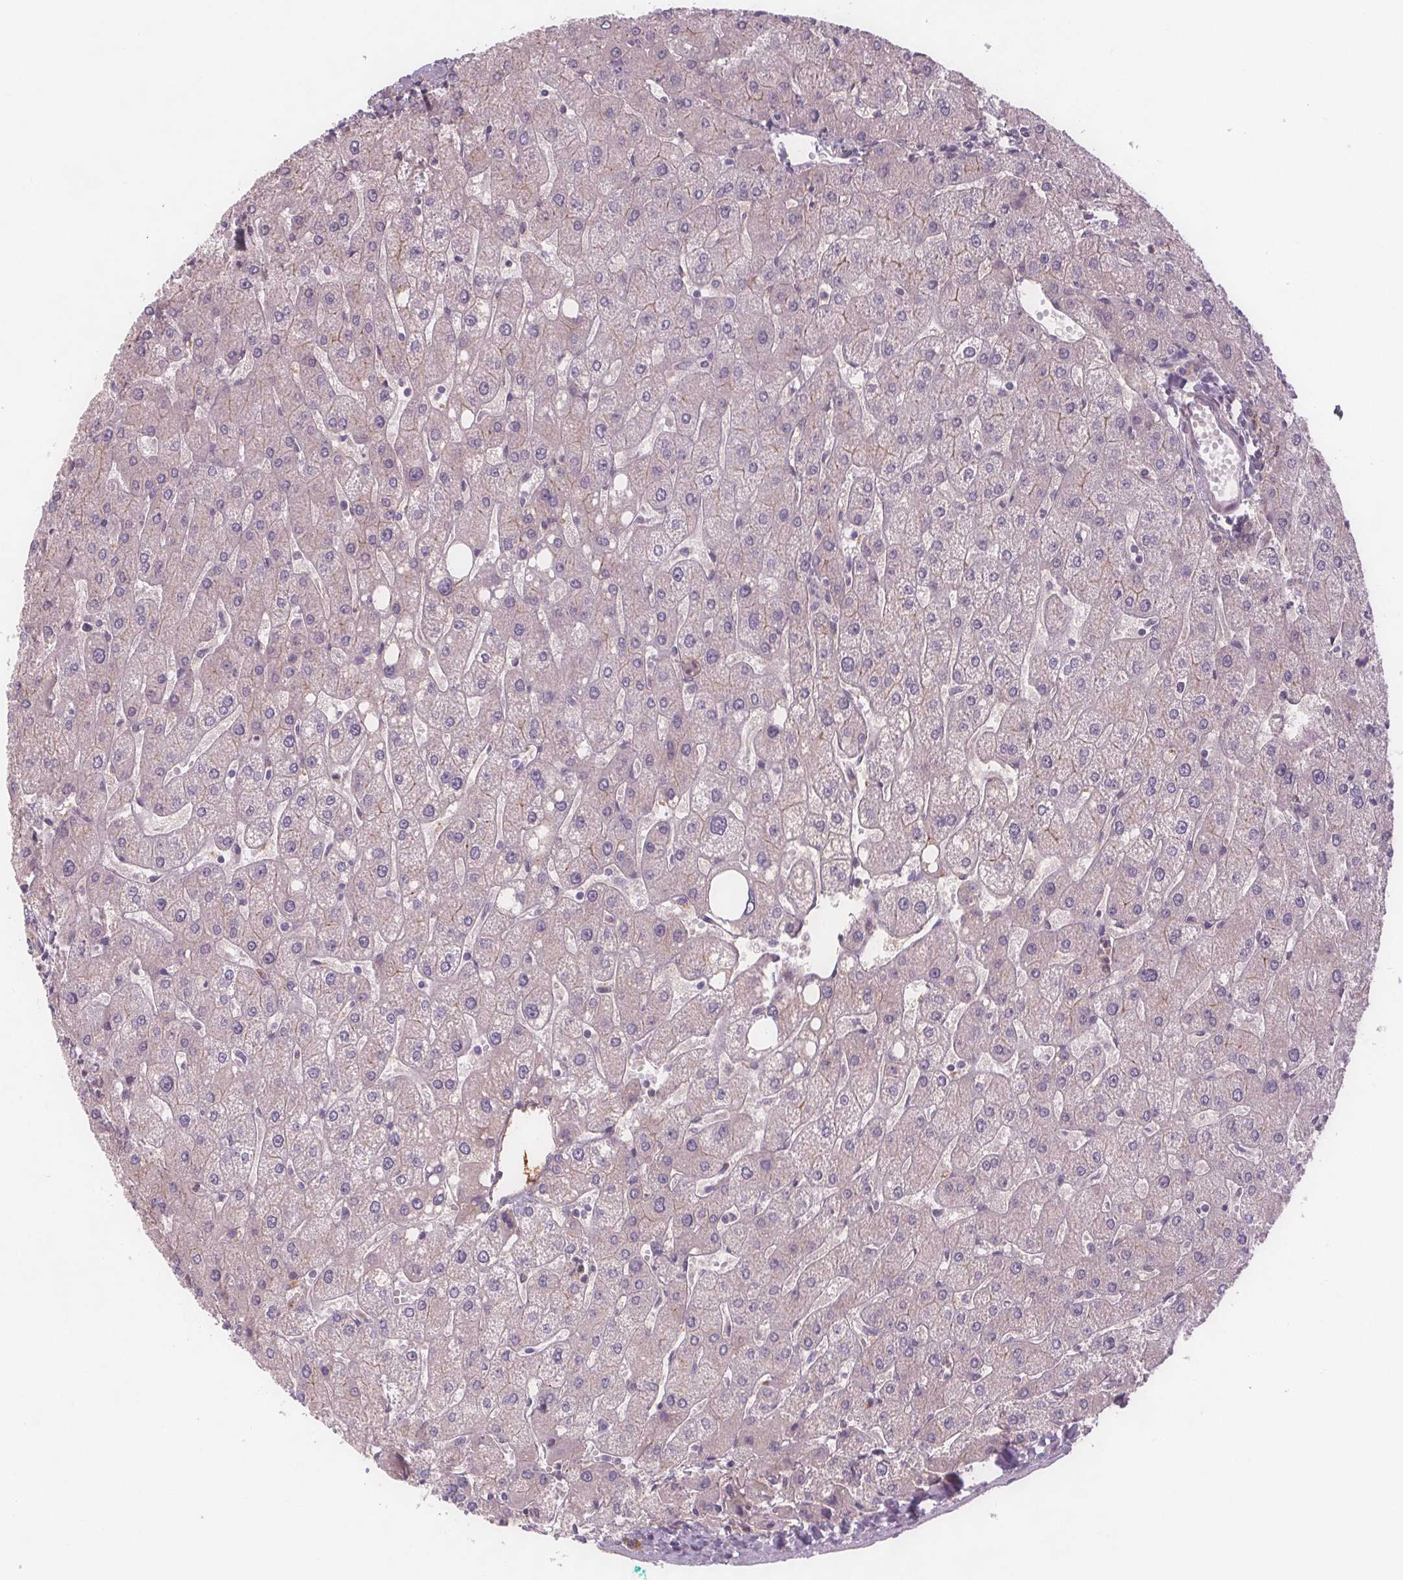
{"staining": {"intensity": "weak", "quantity": "<25%", "location": "cytoplasmic/membranous"}, "tissue": "liver", "cell_type": "Cholangiocytes", "image_type": "normal", "snomed": [{"axis": "morphology", "description": "Normal tissue, NOS"}, {"axis": "topography", "description": "Liver"}], "caption": "Immunohistochemistry histopathology image of unremarkable liver stained for a protein (brown), which exhibits no positivity in cholangiocytes. Nuclei are stained in blue.", "gene": "VNN1", "patient": {"sex": "male", "age": 67}}